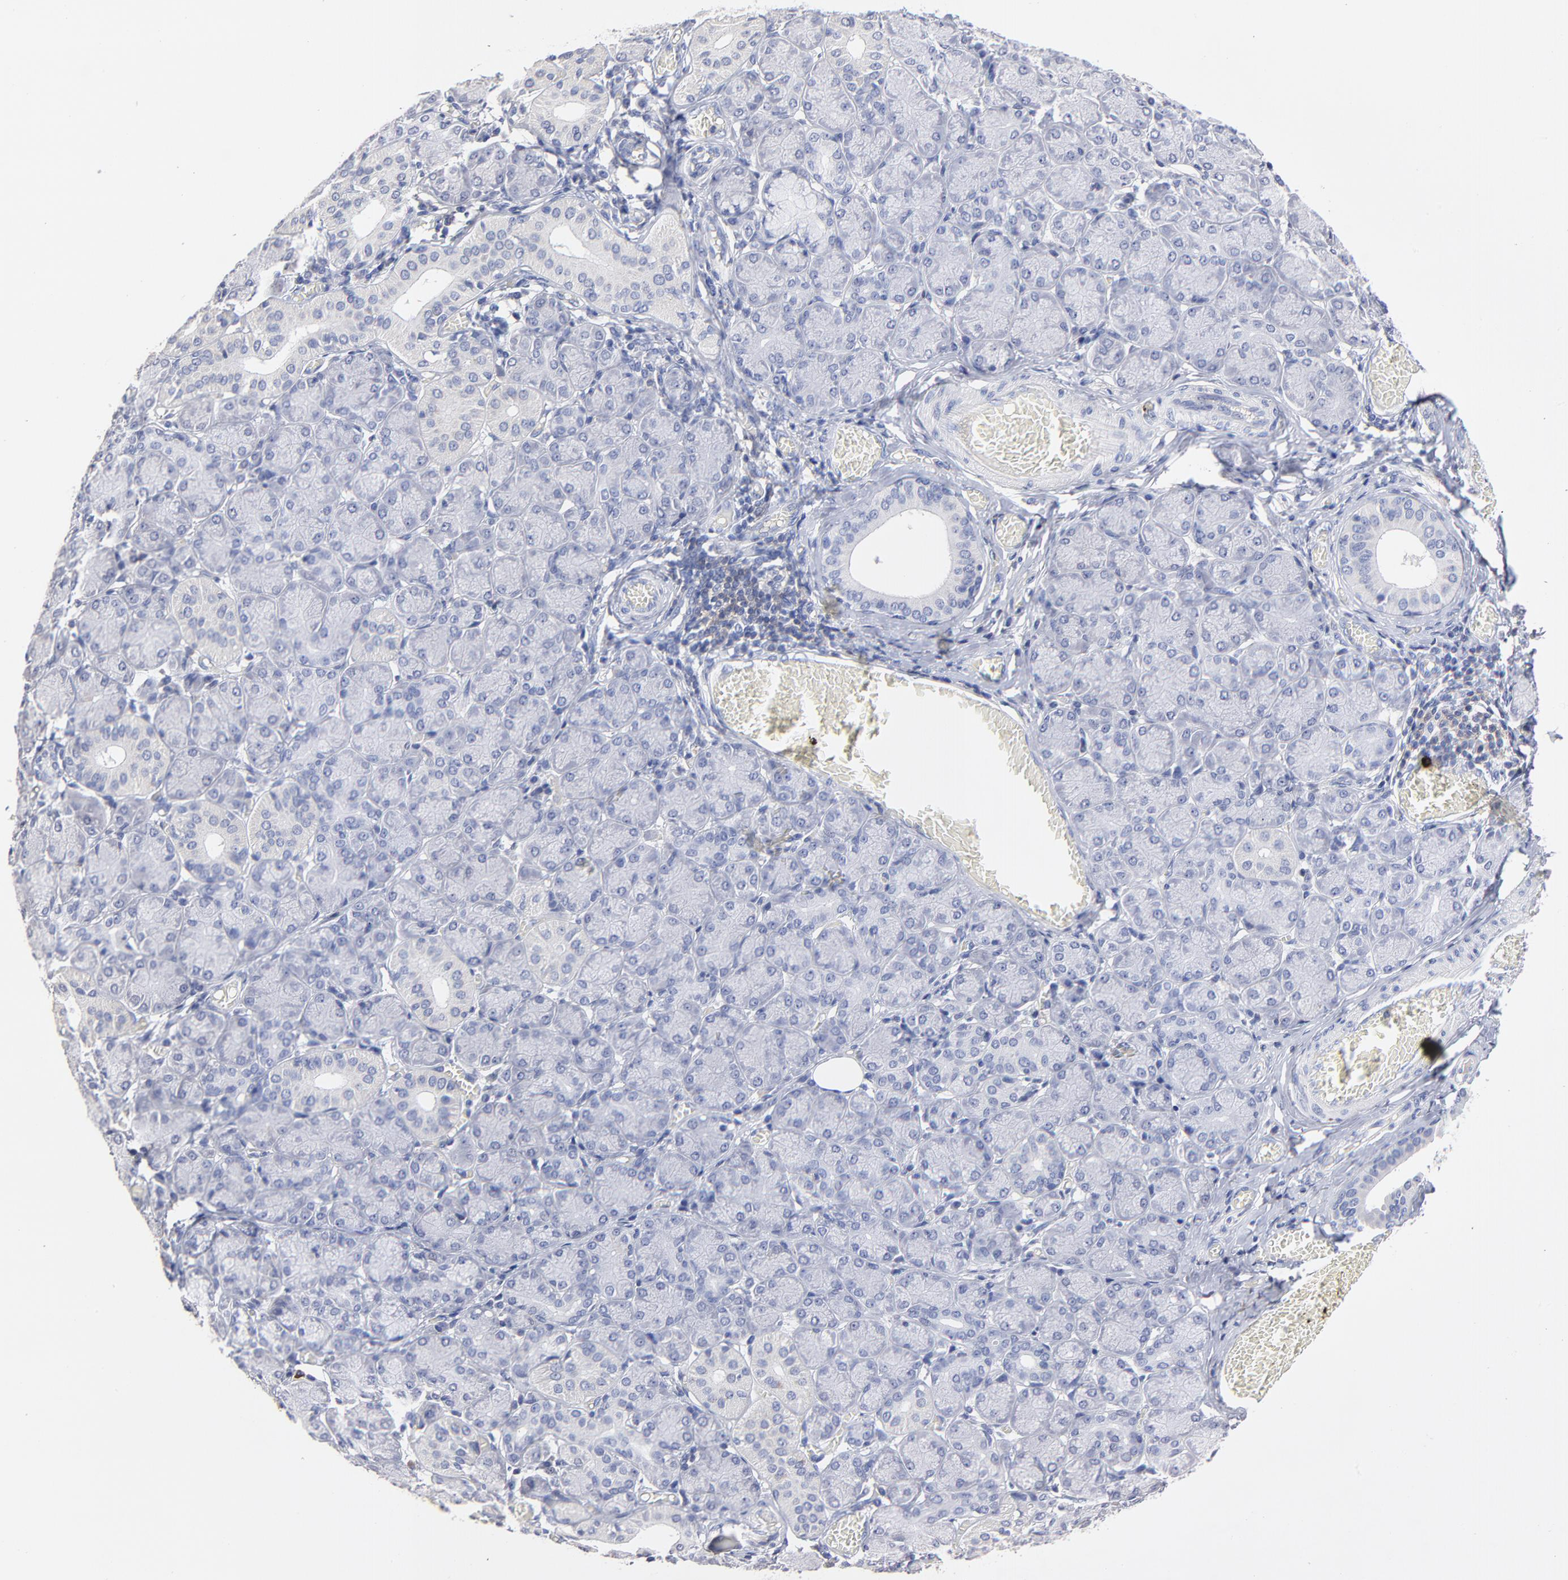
{"staining": {"intensity": "negative", "quantity": "none", "location": "none"}, "tissue": "salivary gland", "cell_type": "Glandular cells", "image_type": "normal", "snomed": [{"axis": "morphology", "description": "Normal tissue, NOS"}, {"axis": "topography", "description": "Salivary gland"}], "caption": "The immunohistochemistry (IHC) histopathology image has no significant staining in glandular cells of salivary gland.", "gene": "TRAT1", "patient": {"sex": "female", "age": 24}}